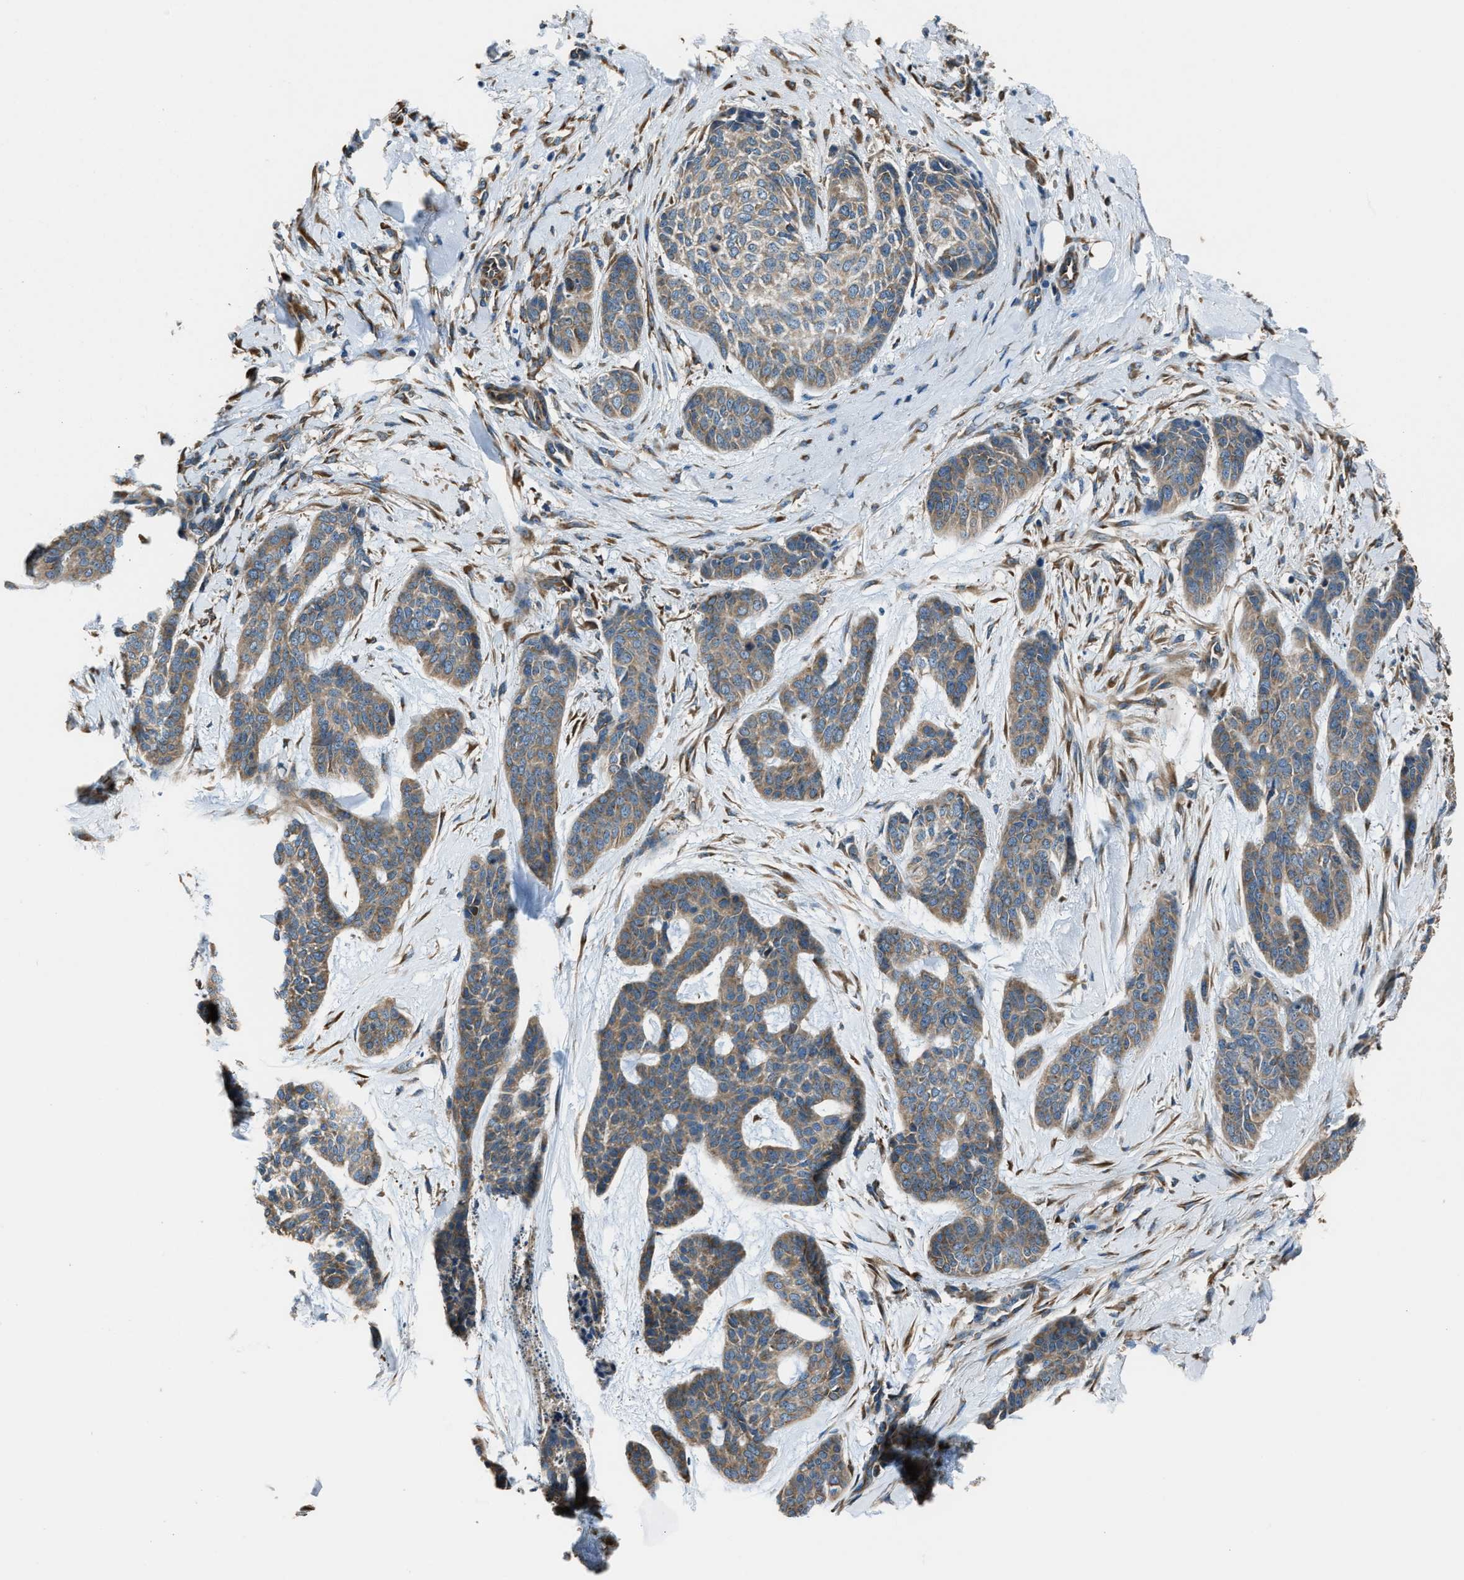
{"staining": {"intensity": "moderate", "quantity": ">75%", "location": "cytoplasmic/membranous"}, "tissue": "skin cancer", "cell_type": "Tumor cells", "image_type": "cancer", "snomed": [{"axis": "morphology", "description": "Basal cell carcinoma"}, {"axis": "topography", "description": "Skin"}], "caption": "Immunohistochemical staining of human basal cell carcinoma (skin) reveals medium levels of moderate cytoplasmic/membranous protein positivity in approximately >75% of tumor cells. The protein is shown in brown color, while the nuclei are stained blue.", "gene": "TRPC1", "patient": {"sex": "female", "age": 64}}